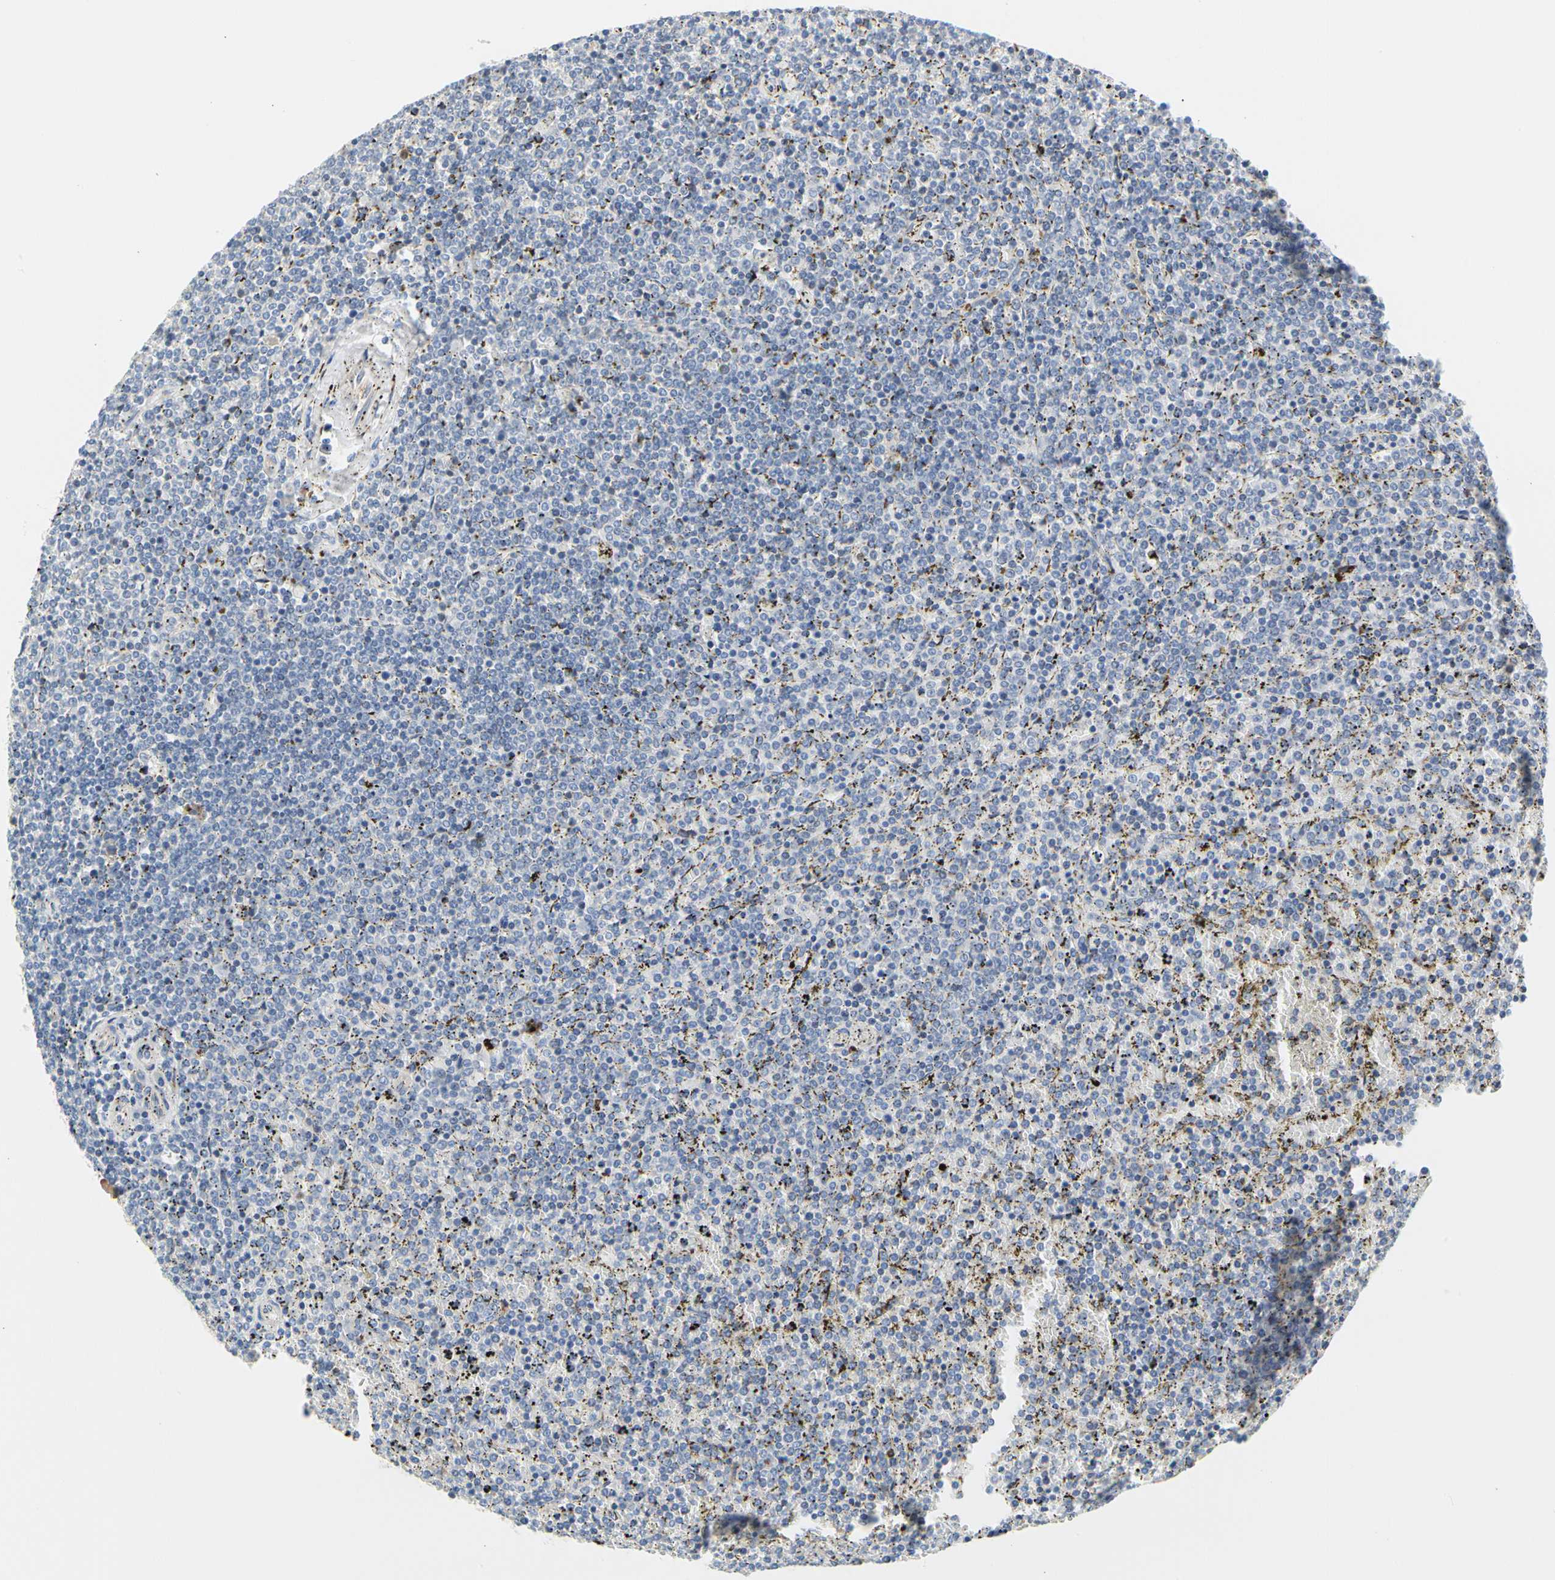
{"staining": {"intensity": "negative", "quantity": "none", "location": "none"}, "tissue": "lymphoma", "cell_type": "Tumor cells", "image_type": "cancer", "snomed": [{"axis": "morphology", "description": "Malignant lymphoma, non-Hodgkin's type, Low grade"}, {"axis": "topography", "description": "Spleen"}], "caption": "Immunohistochemistry histopathology image of human malignant lymphoma, non-Hodgkin's type (low-grade) stained for a protein (brown), which exhibits no expression in tumor cells.", "gene": "ZNF236", "patient": {"sex": "female", "age": 77}}